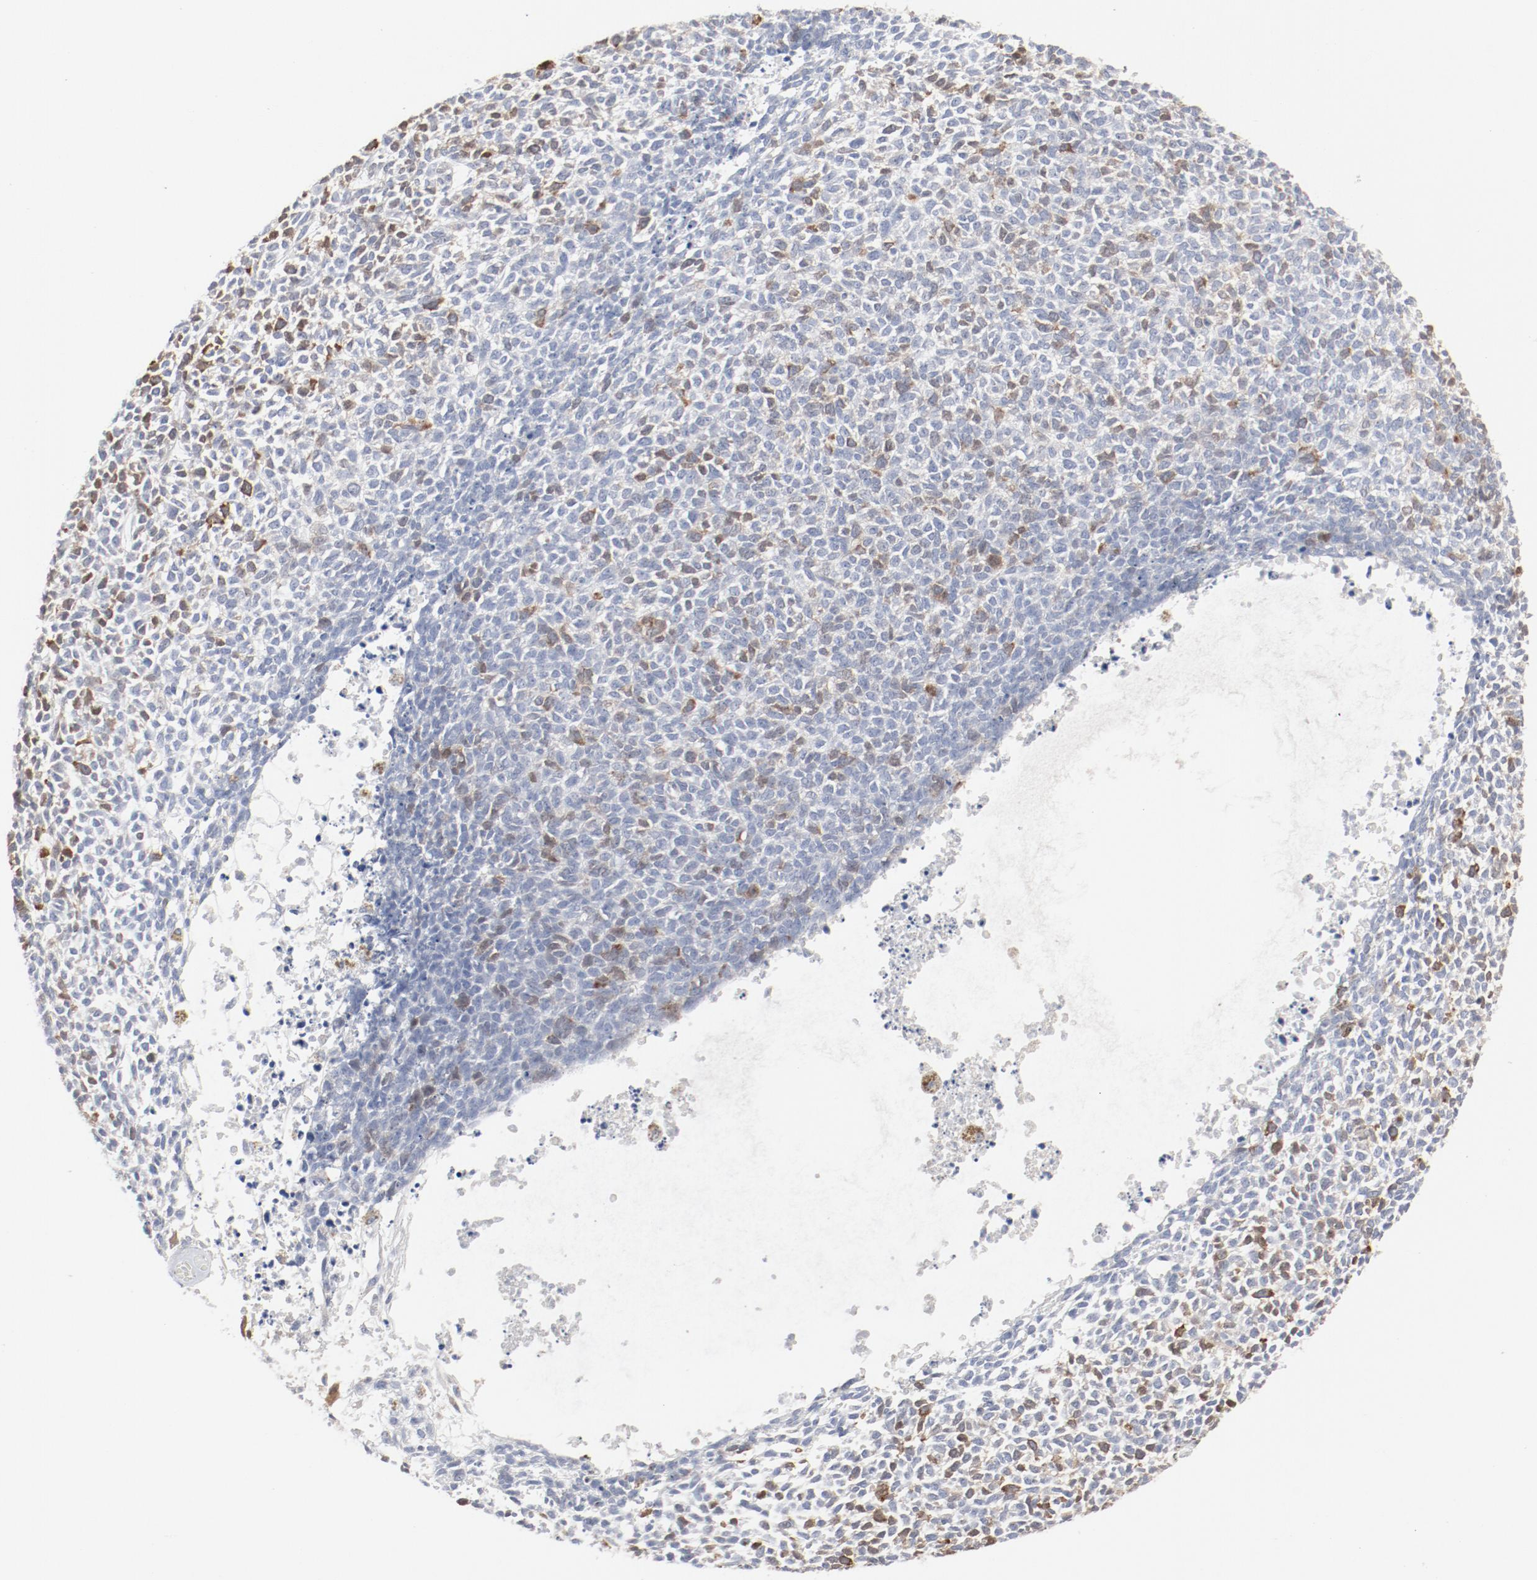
{"staining": {"intensity": "moderate", "quantity": "25%-75%", "location": "nuclear"}, "tissue": "skin cancer", "cell_type": "Tumor cells", "image_type": "cancer", "snomed": [{"axis": "morphology", "description": "Basal cell carcinoma"}, {"axis": "topography", "description": "Skin"}], "caption": "Human skin basal cell carcinoma stained with a brown dye exhibits moderate nuclear positive expression in approximately 25%-75% of tumor cells.", "gene": "CDK1", "patient": {"sex": "female", "age": 84}}